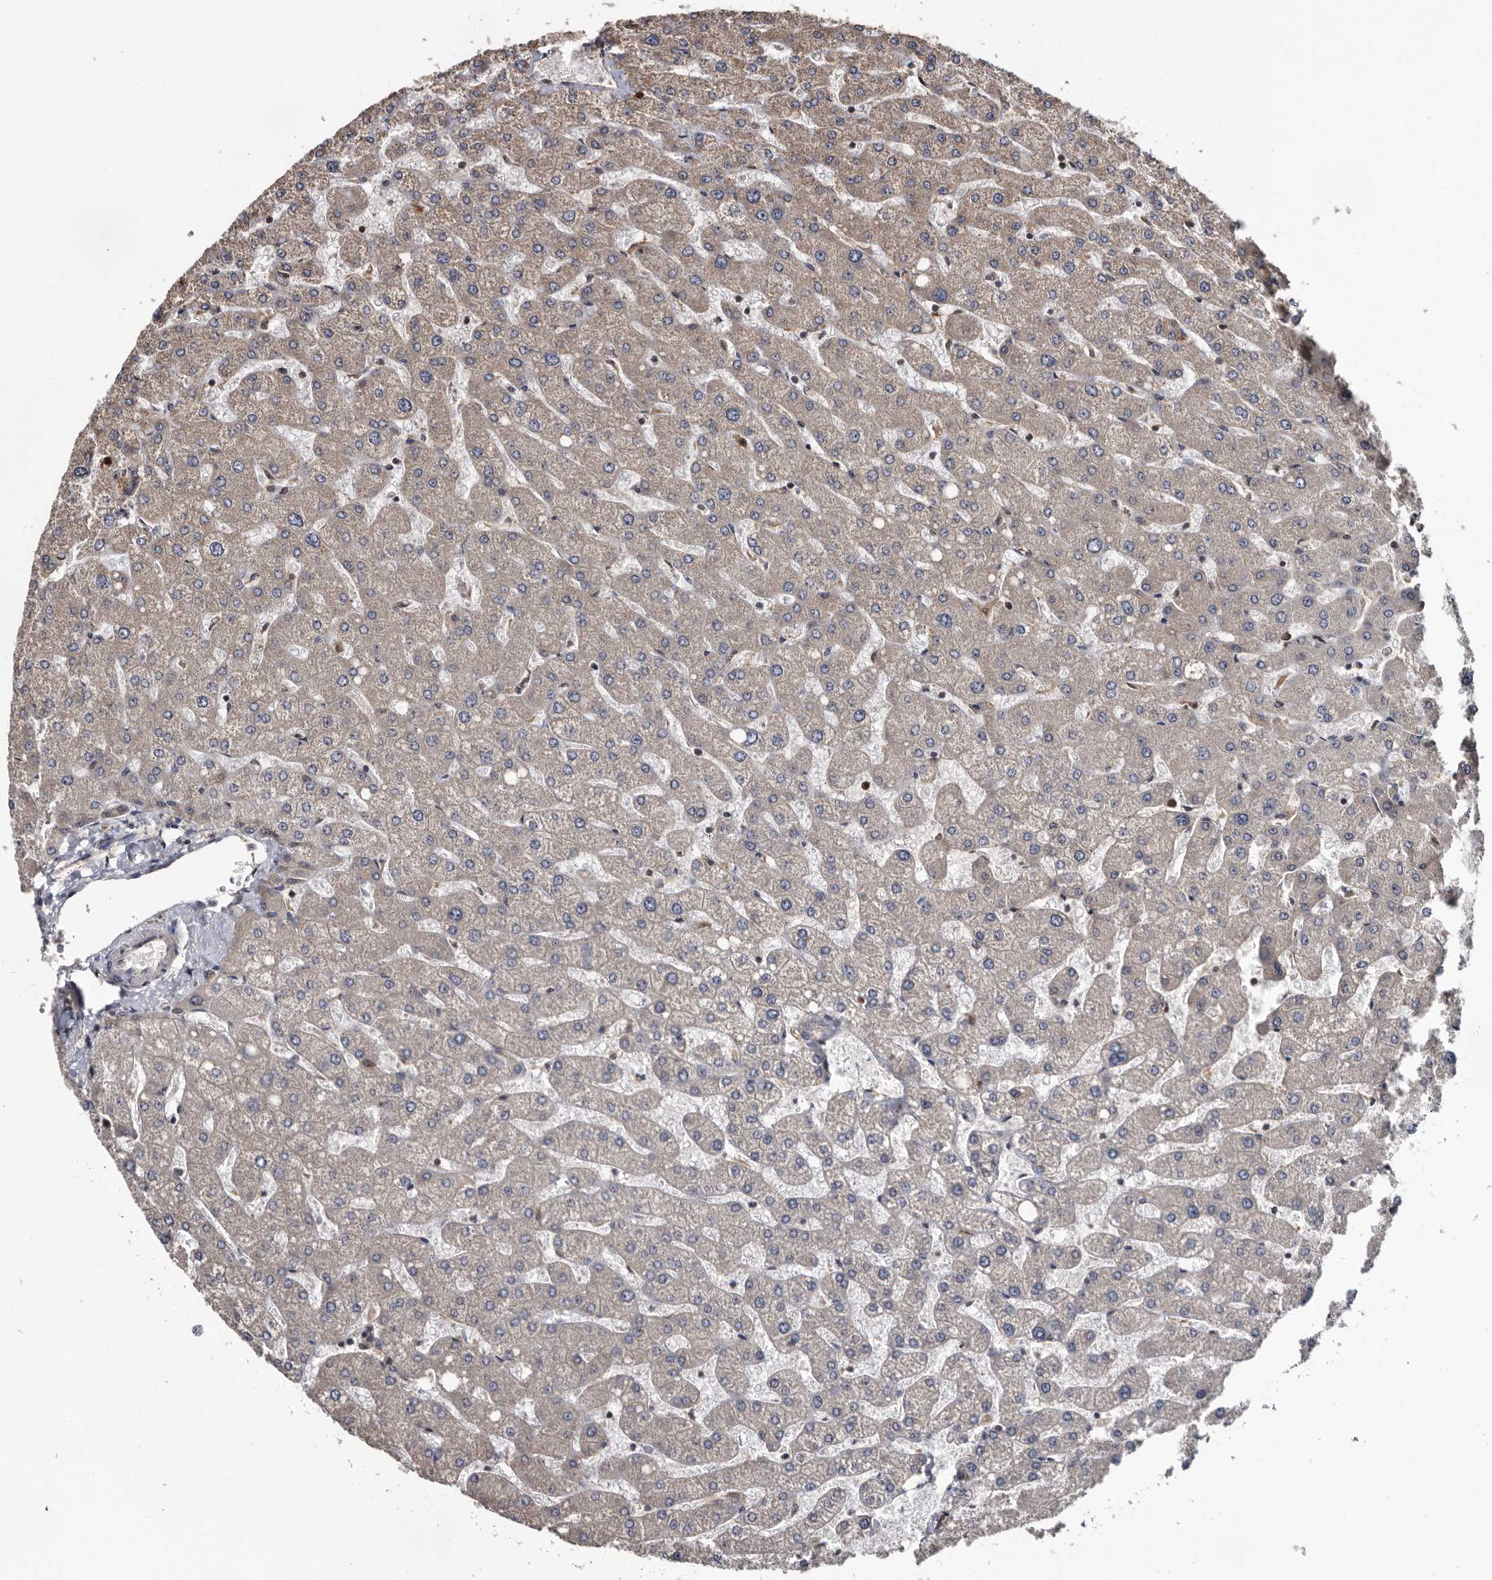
{"staining": {"intensity": "moderate", "quantity": "25%-75%", "location": "cytoplasmic/membranous"}, "tissue": "liver", "cell_type": "Cholangiocytes", "image_type": "normal", "snomed": [{"axis": "morphology", "description": "Normal tissue, NOS"}, {"axis": "topography", "description": "Liver"}], "caption": "The histopathology image shows staining of unremarkable liver, revealing moderate cytoplasmic/membranous protein positivity (brown color) within cholangiocytes. Immunohistochemistry stains the protein in brown and the nuclei are stained blue.", "gene": "TTI2", "patient": {"sex": "male", "age": 55}}